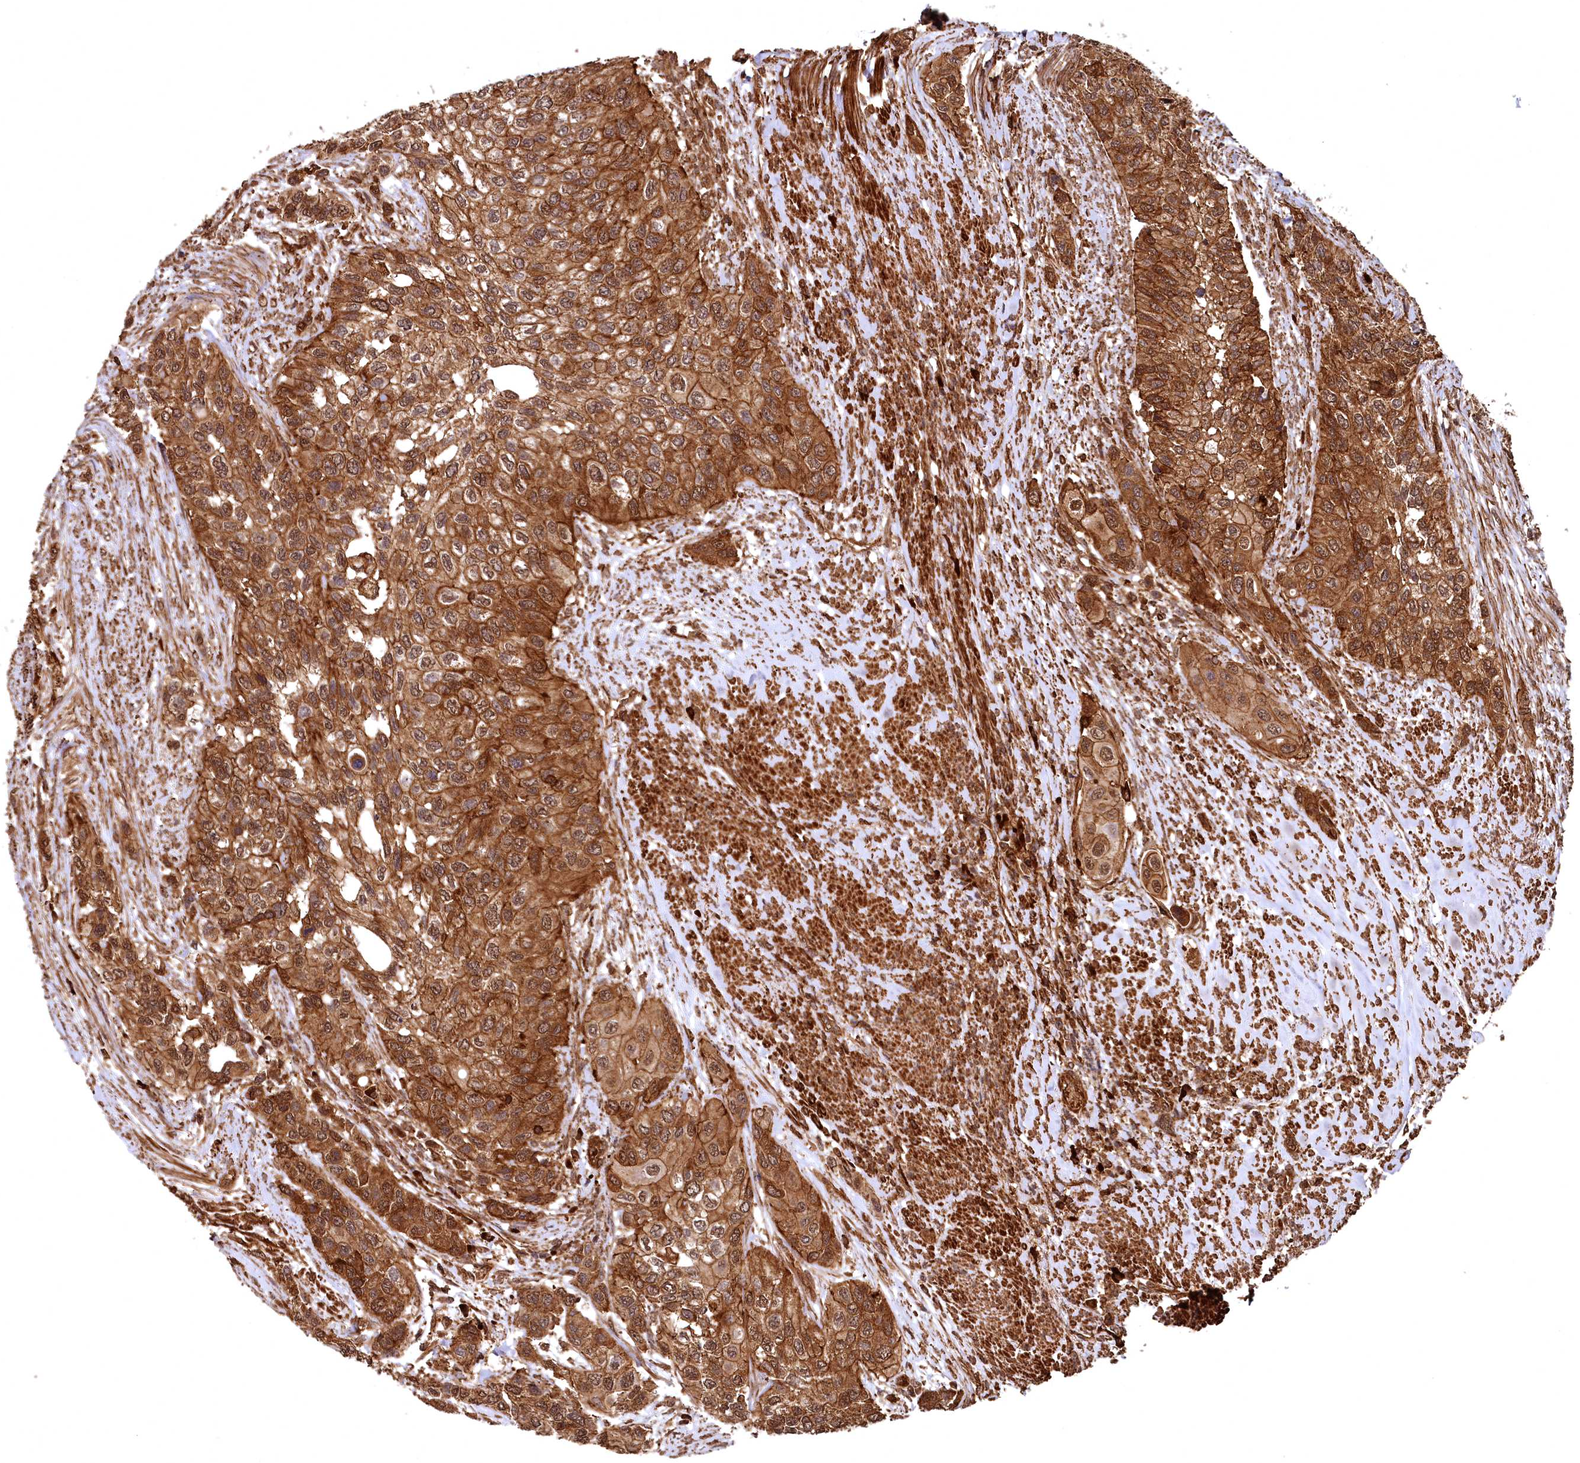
{"staining": {"intensity": "strong", "quantity": ">75%", "location": "cytoplasmic/membranous"}, "tissue": "urothelial cancer", "cell_type": "Tumor cells", "image_type": "cancer", "snomed": [{"axis": "morphology", "description": "Normal tissue, NOS"}, {"axis": "morphology", "description": "Urothelial carcinoma, High grade"}, {"axis": "topography", "description": "Vascular tissue"}, {"axis": "topography", "description": "Urinary bladder"}], "caption": "Tumor cells exhibit strong cytoplasmic/membranous expression in approximately >75% of cells in urothelial cancer.", "gene": "STUB1", "patient": {"sex": "female", "age": 56}}